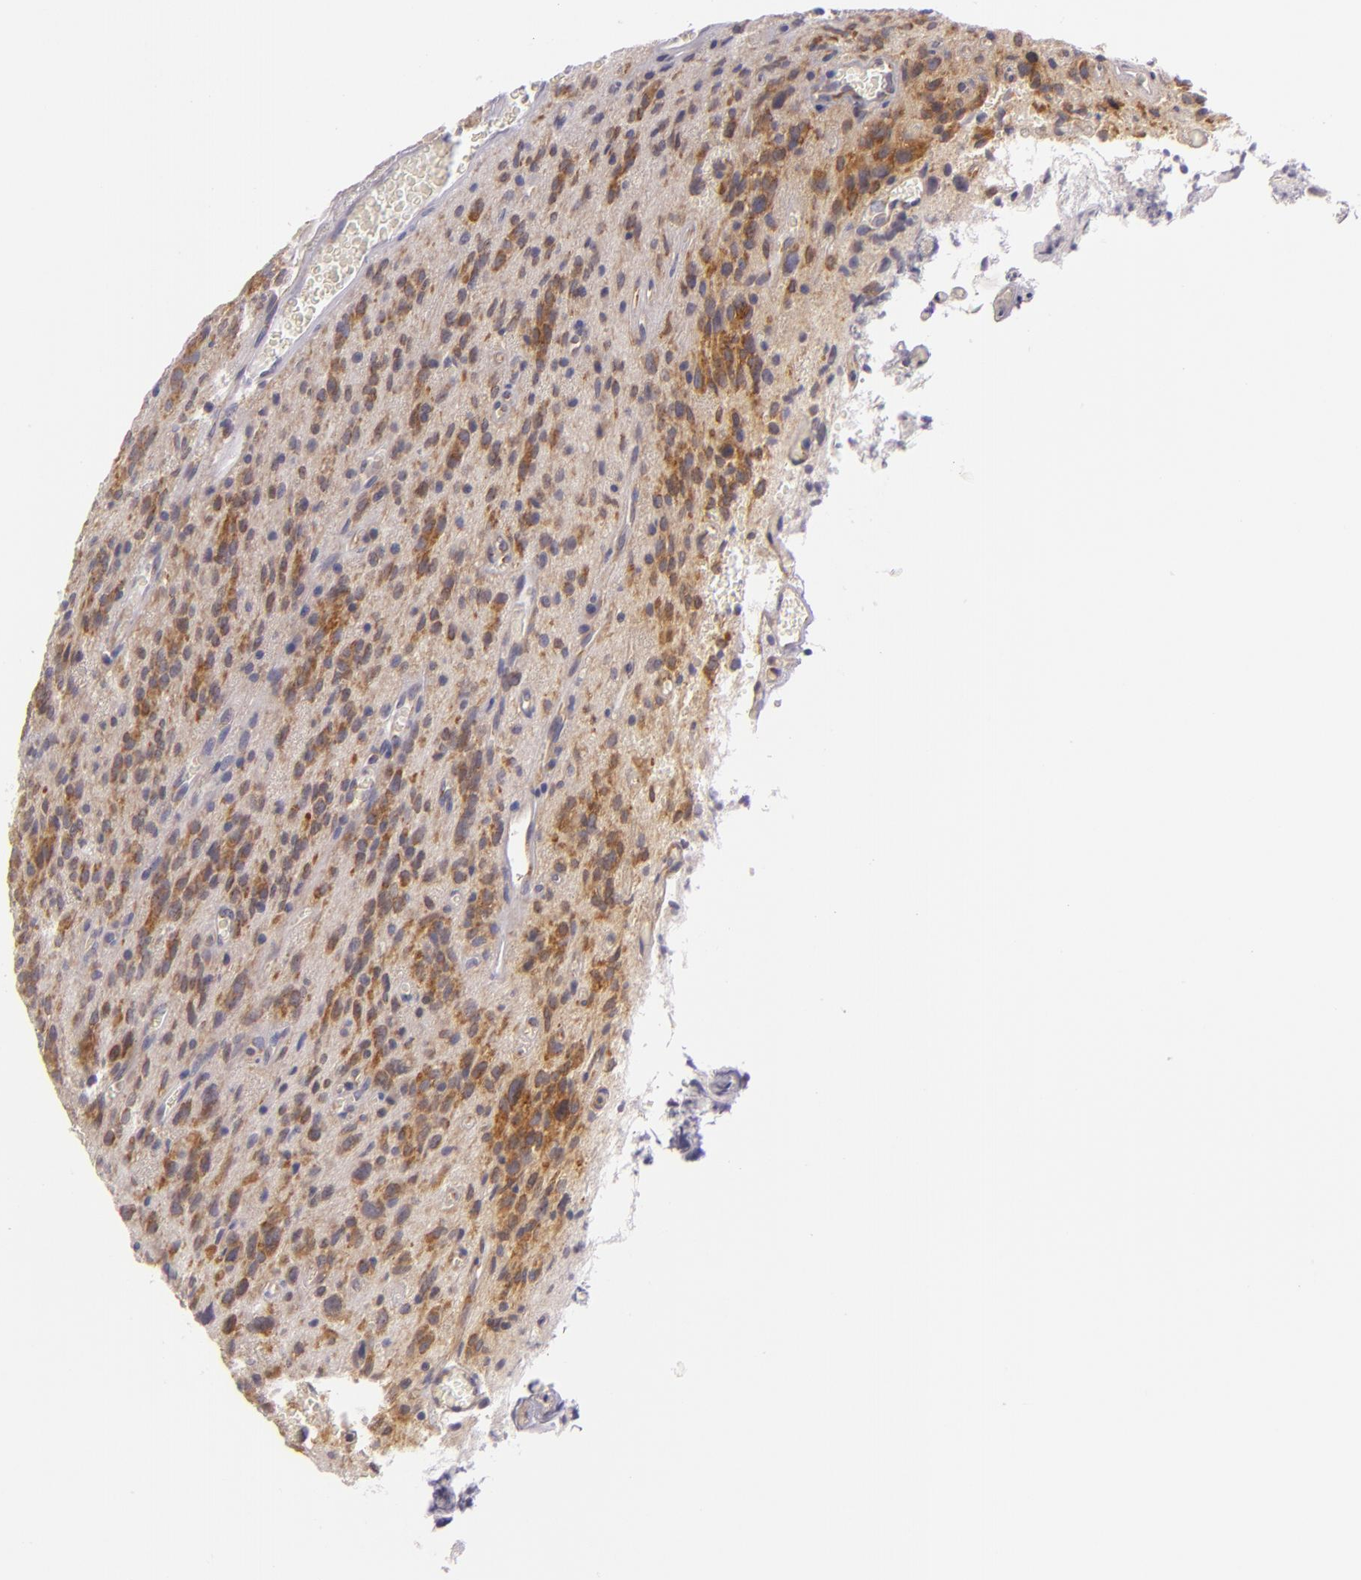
{"staining": {"intensity": "moderate", "quantity": "25%-75%", "location": "cytoplasmic/membranous"}, "tissue": "glioma", "cell_type": "Tumor cells", "image_type": "cancer", "snomed": [{"axis": "morphology", "description": "Glioma, malignant, Low grade"}, {"axis": "topography", "description": "Brain"}], "caption": "Glioma tissue exhibits moderate cytoplasmic/membranous positivity in about 25%-75% of tumor cells, visualized by immunohistochemistry.", "gene": "UPF3B", "patient": {"sex": "female", "age": 15}}